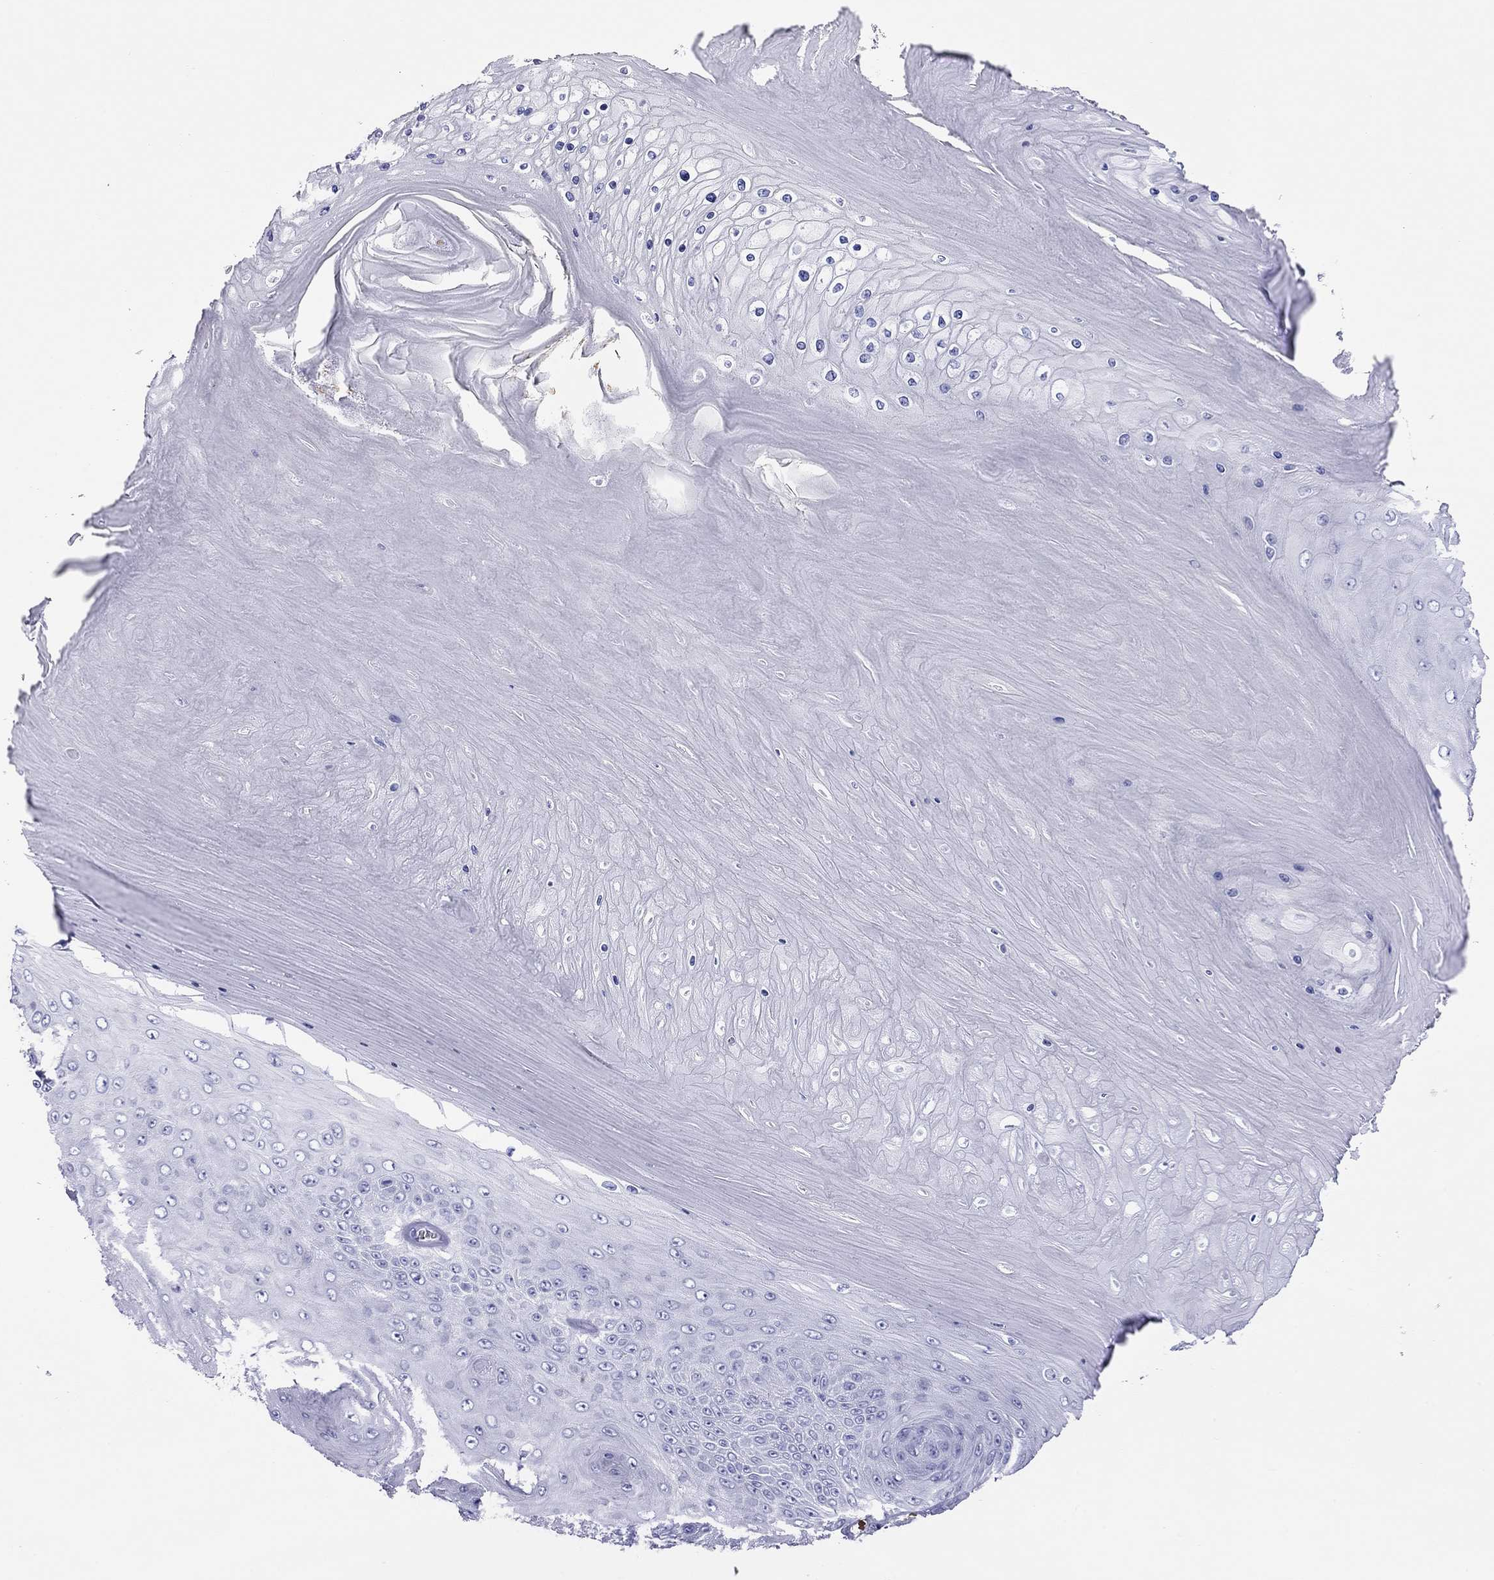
{"staining": {"intensity": "negative", "quantity": "none", "location": "none"}, "tissue": "skin cancer", "cell_type": "Tumor cells", "image_type": "cancer", "snomed": [{"axis": "morphology", "description": "Squamous cell carcinoma, NOS"}, {"axis": "topography", "description": "Skin"}], "caption": "Immunohistochemistry histopathology image of neoplastic tissue: skin cancer (squamous cell carcinoma) stained with DAB (3,3'-diaminobenzidine) displays no significant protein expression in tumor cells.", "gene": "PTPRN", "patient": {"sex": "male", "age": 62}}